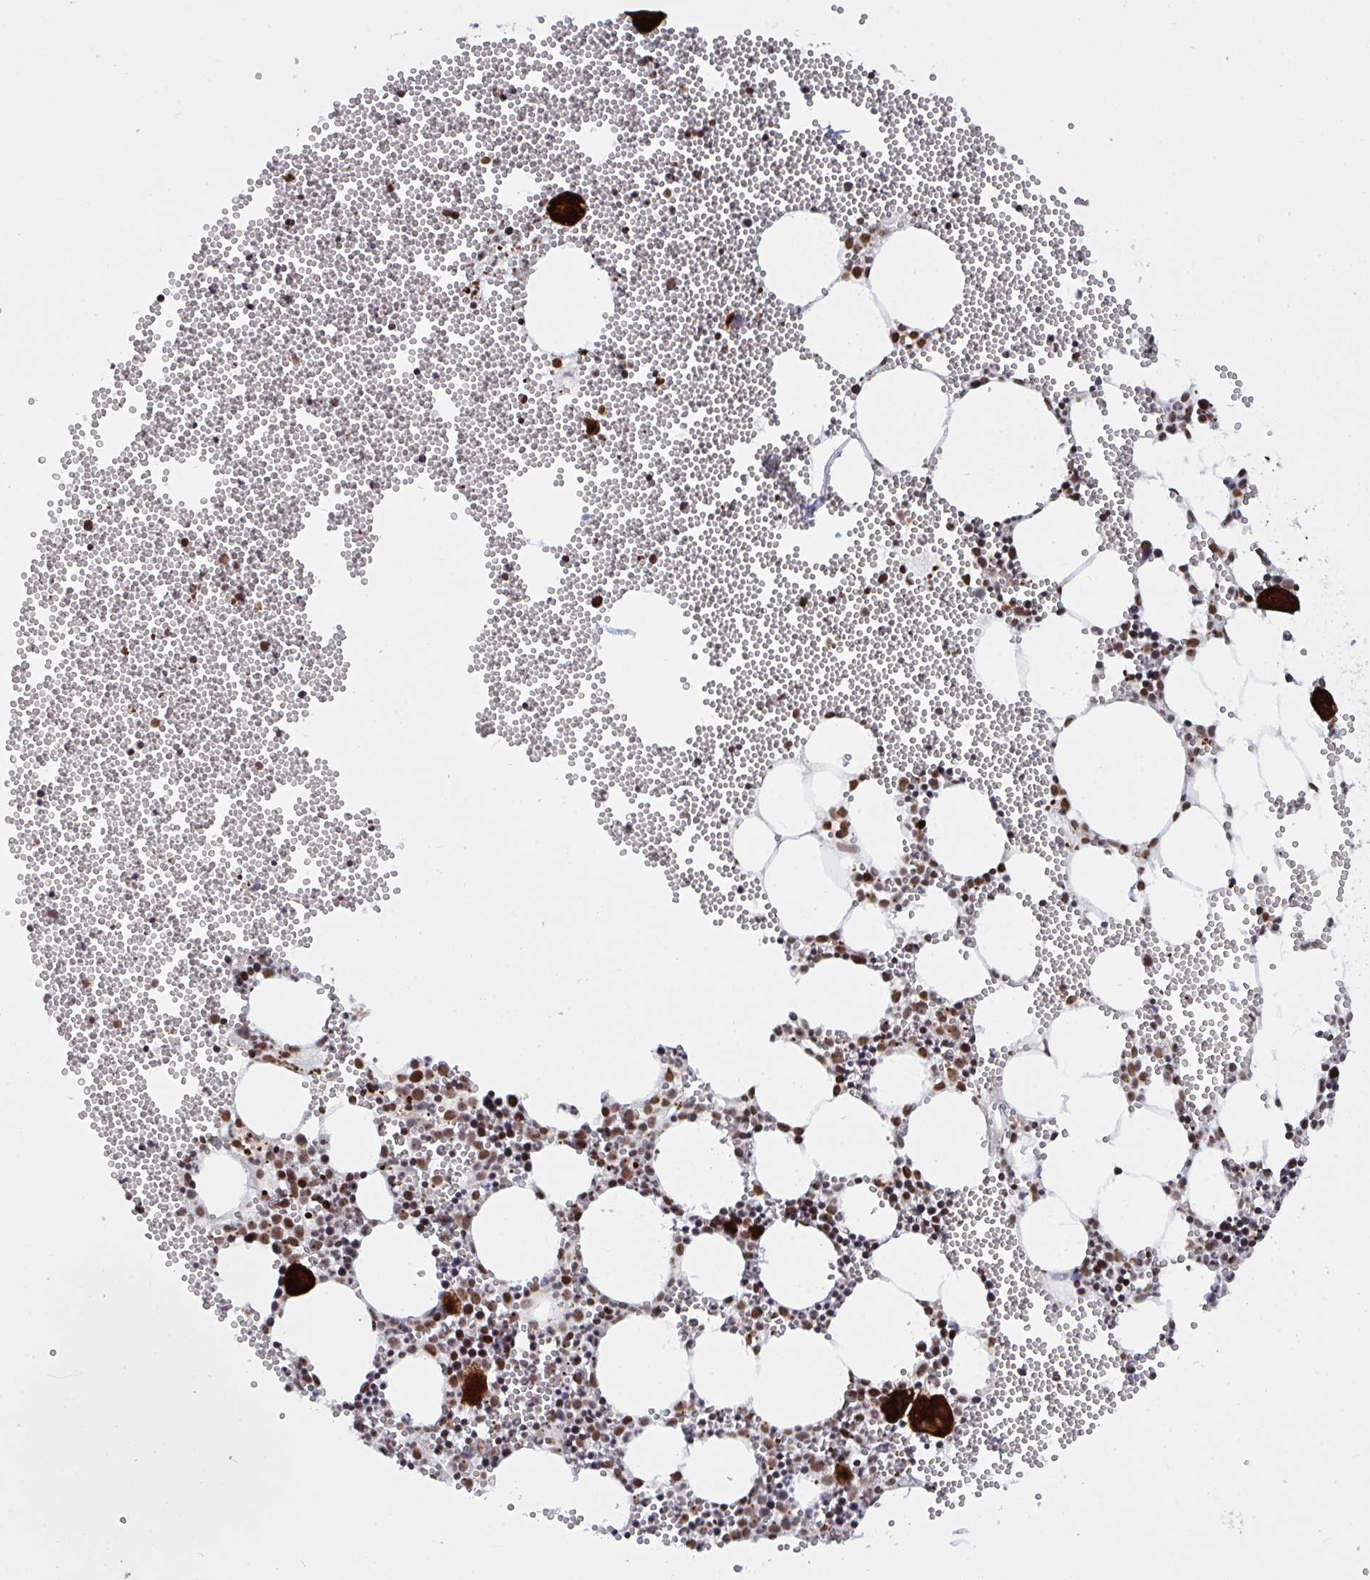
{"staining": {"intensity": "strong", "quantity": ">75%", "location": "cytoplasmic/membranous,nuclear"}, "tissue": "bone marrow", "cell_type": "Hematopoietic cells", "image_type": "normal", "snomed": [{"axis": "morphology", "description": "Normal tissue, NOS"}, {"axis": "topography", "description": "Bone marrow"}], "caption": "Protein analysis of unremarkable bone marrow shows strong cytoplasmic/membranous,nuclear expression in approximately >75% of hematopoietic cells. (DAB (3,3'-diaminobenzidine) IHC, brown staining for protein, blue staining for nuclei).", "gene": "ZNF607", "patient": {"sex": "female", "age": 80}}